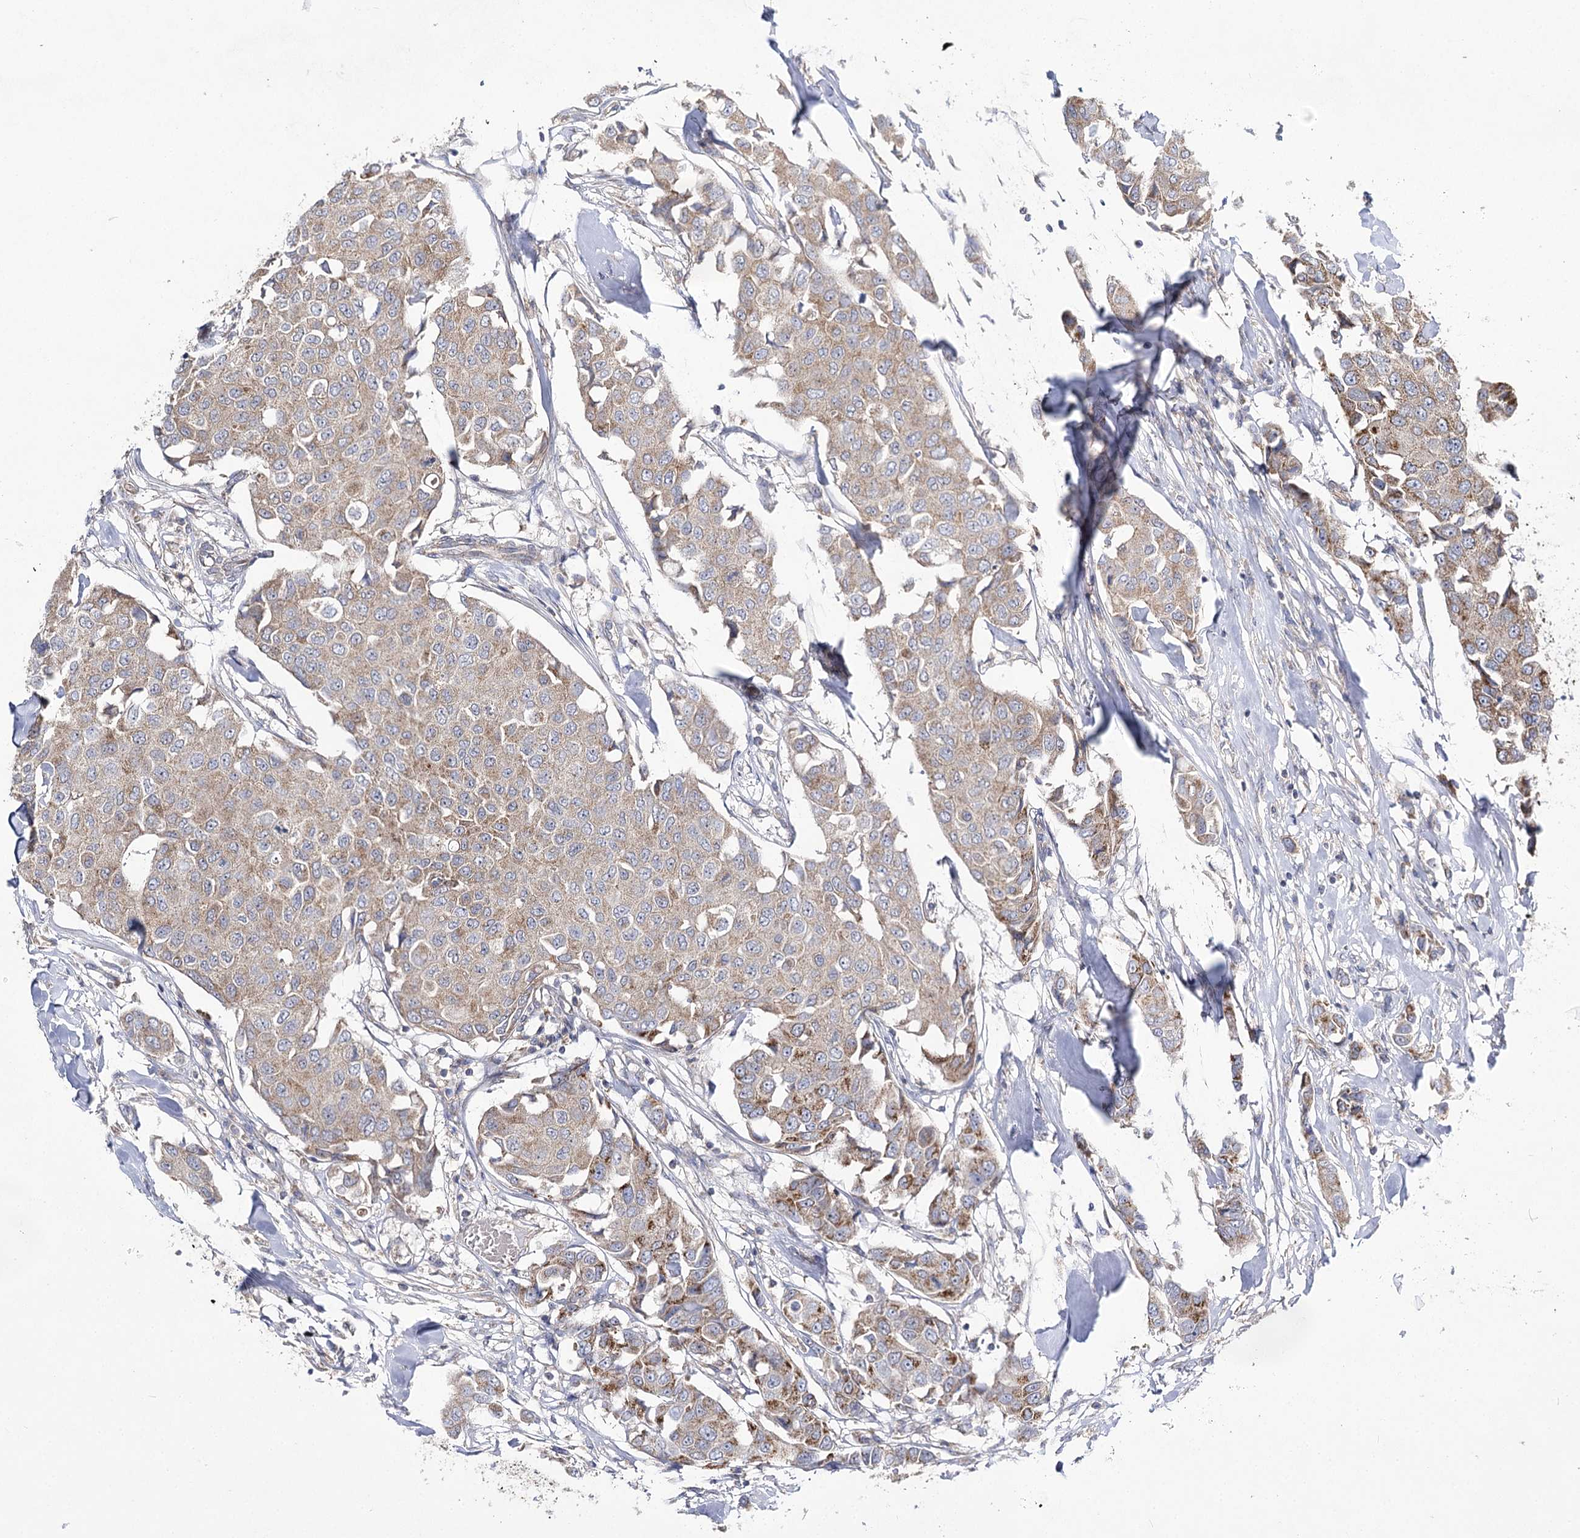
{"staining": {"intensity": "weak", "quantity": ">75%", "location": "cytoplasmic/membranous"}, "tissue": "breast cancer", "cell_type": "Tumor cells", "image_type": "cancer", "snomed": [{"axis": "morphology", "description": "Duct carcinoma"}, {"axis": "topography", "description": "Breast"}], "caption": "Human breast cancer stained with a protein marker demonstrates weak staining in tumor cells.", "gene": "AURKC", "patient": {"sex": "female", "age": 80}}